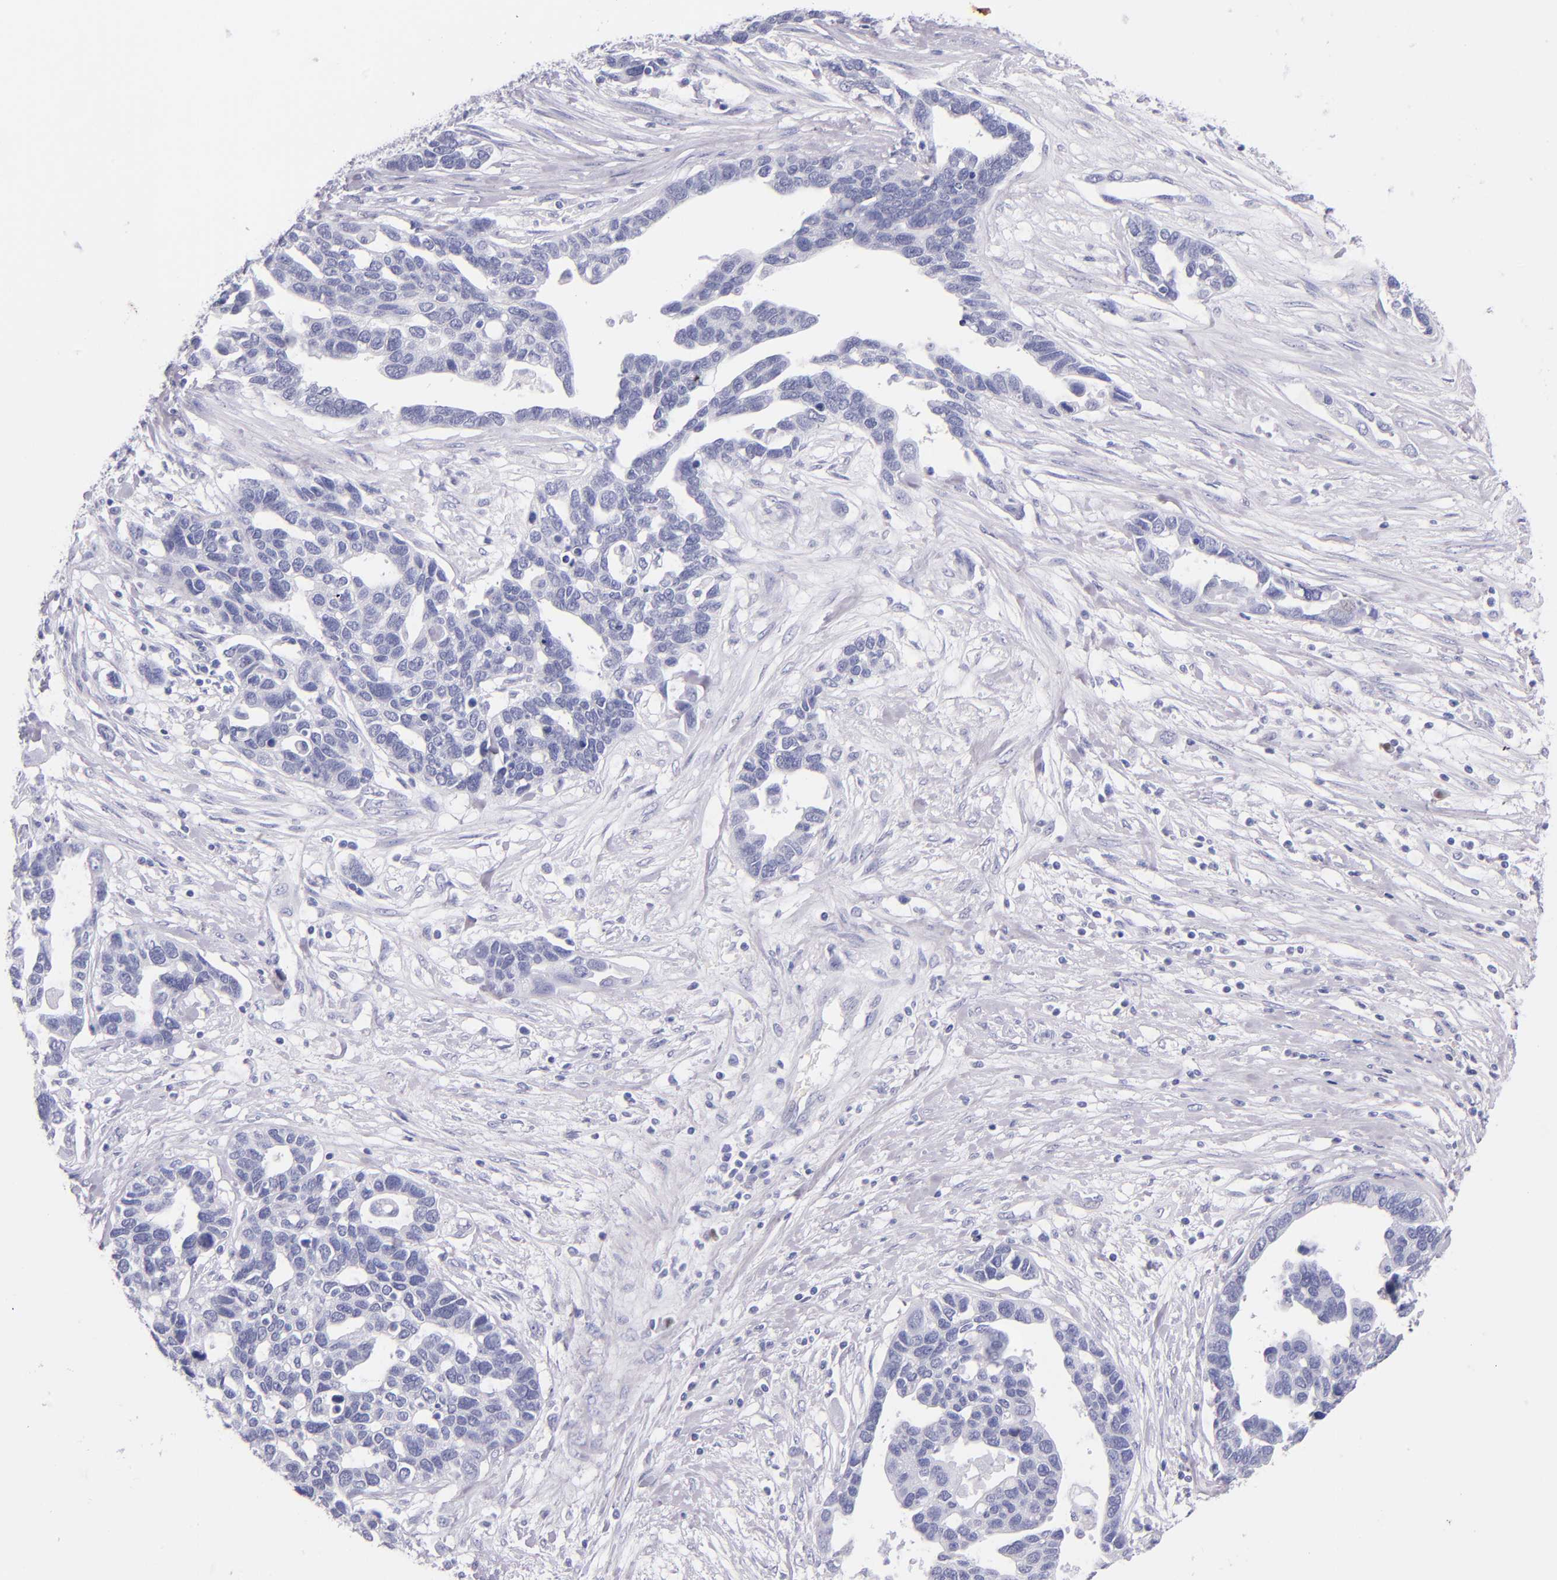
{"staining": {"intensity": "negative", "quantity": "none", "location": "none"}, "tissue": "ovarian cancer", "cell_type": "Tumor cells", "image_type": "cancer", "snomed": [{"axis": "morphology", "description": "Cystadenocarcinoma, serous, NOS"}, {"axis": "topography", "description": "Ovary"}], "caption": "Tumor cells are negative for protein expression in human serous cystadenocarcinoma (ovarian).", "gene": "IRF4", "patient": {"sex": "female", "age": 54}}